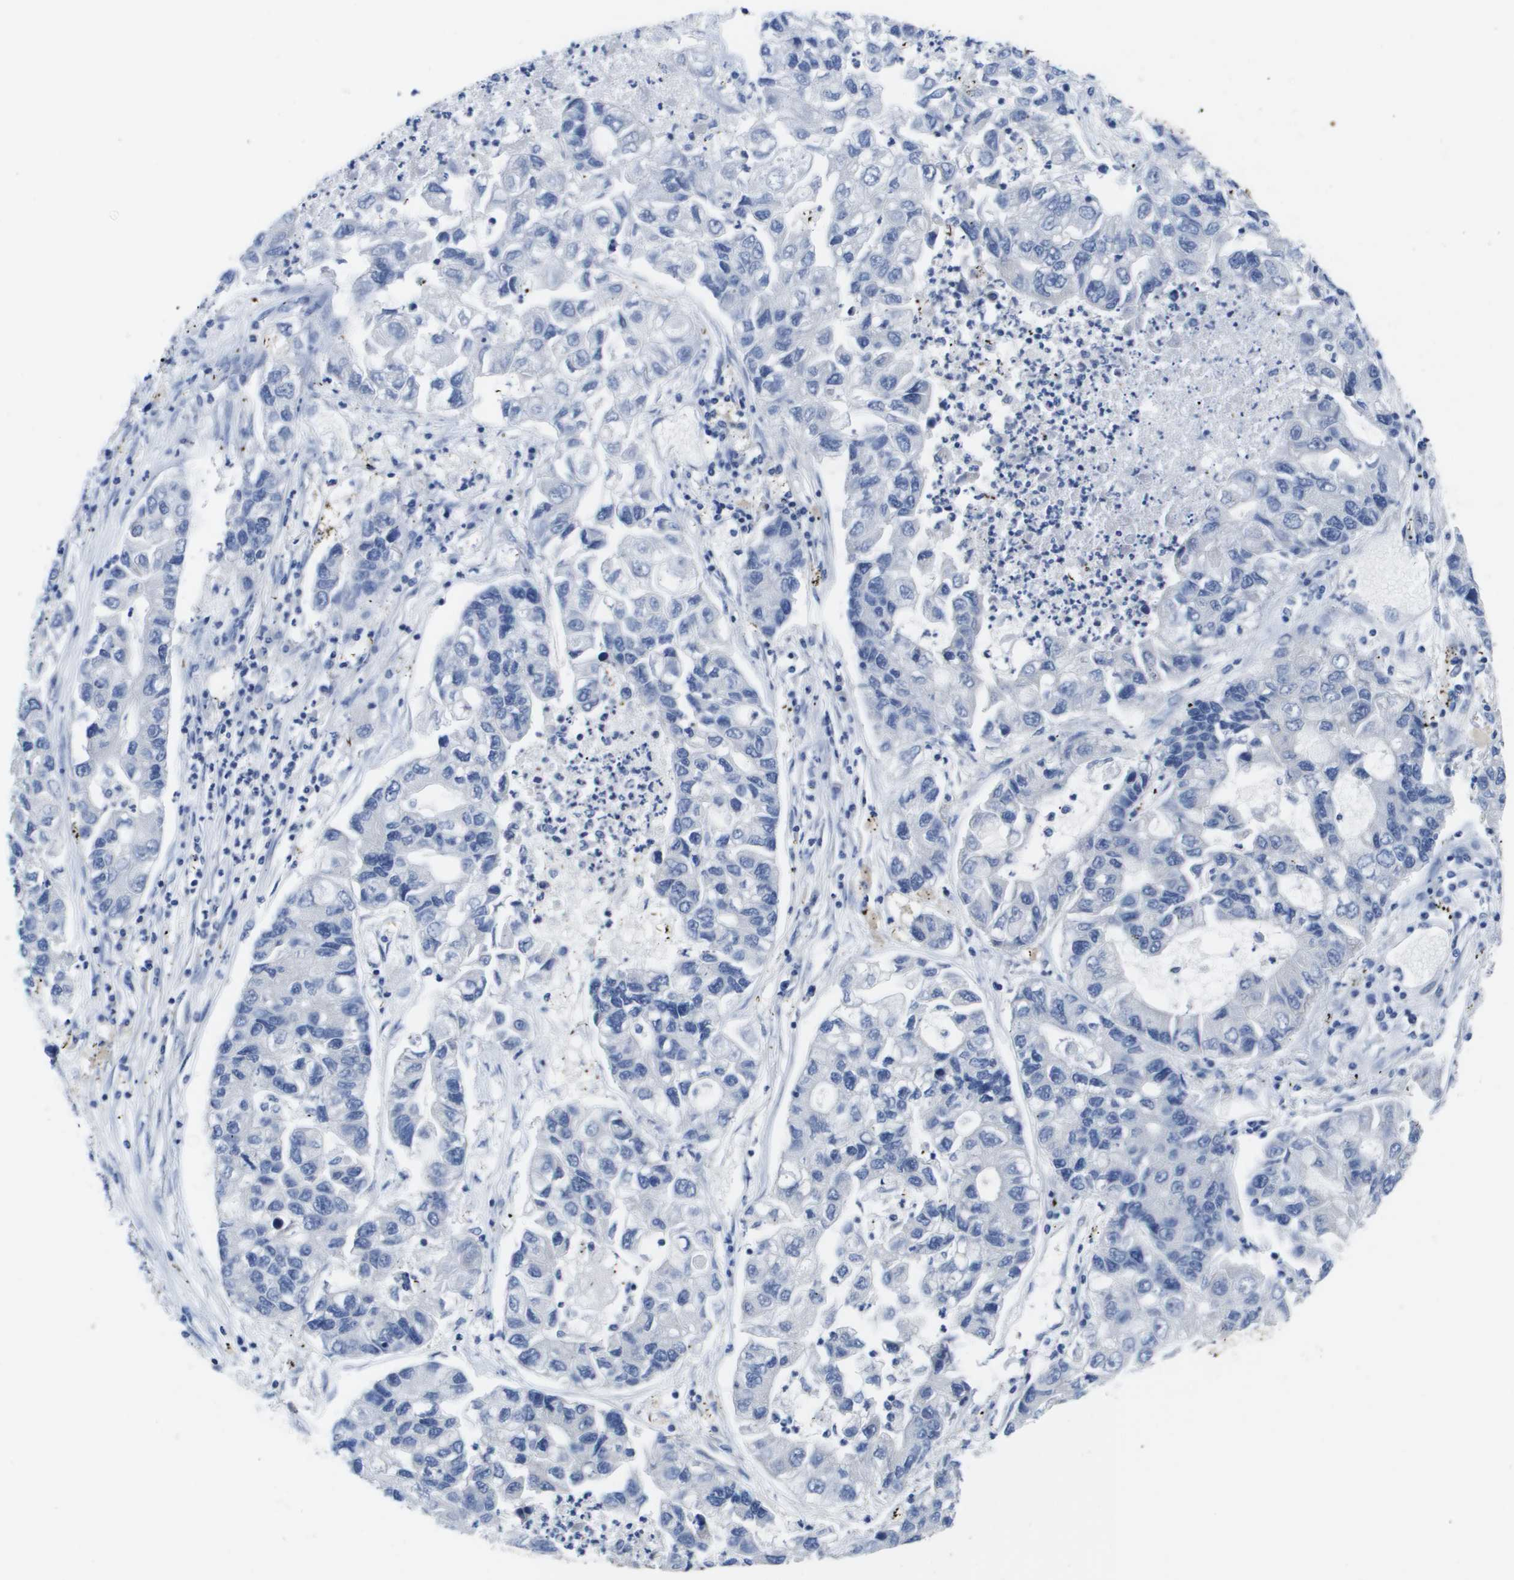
{"staining": {"intensity": "negative", "quantity": "none", "location": "none"}, "tissue": "lung cancer", "cell_type": "Tumor cells", "image_type": "cancer", "snomed": [{"axis": "morphology", "description": "Adenocarcinoma, NOS"}, {"axis": "topography", "description": "Lung"}], "caption": "Histopathology image shows no protein positivity in tumor cells of lung adenocarcinoma tissue. Nuclei are stained in blue.", "gene": "CA9", "patient": {"sex": "female", "age": 51}}